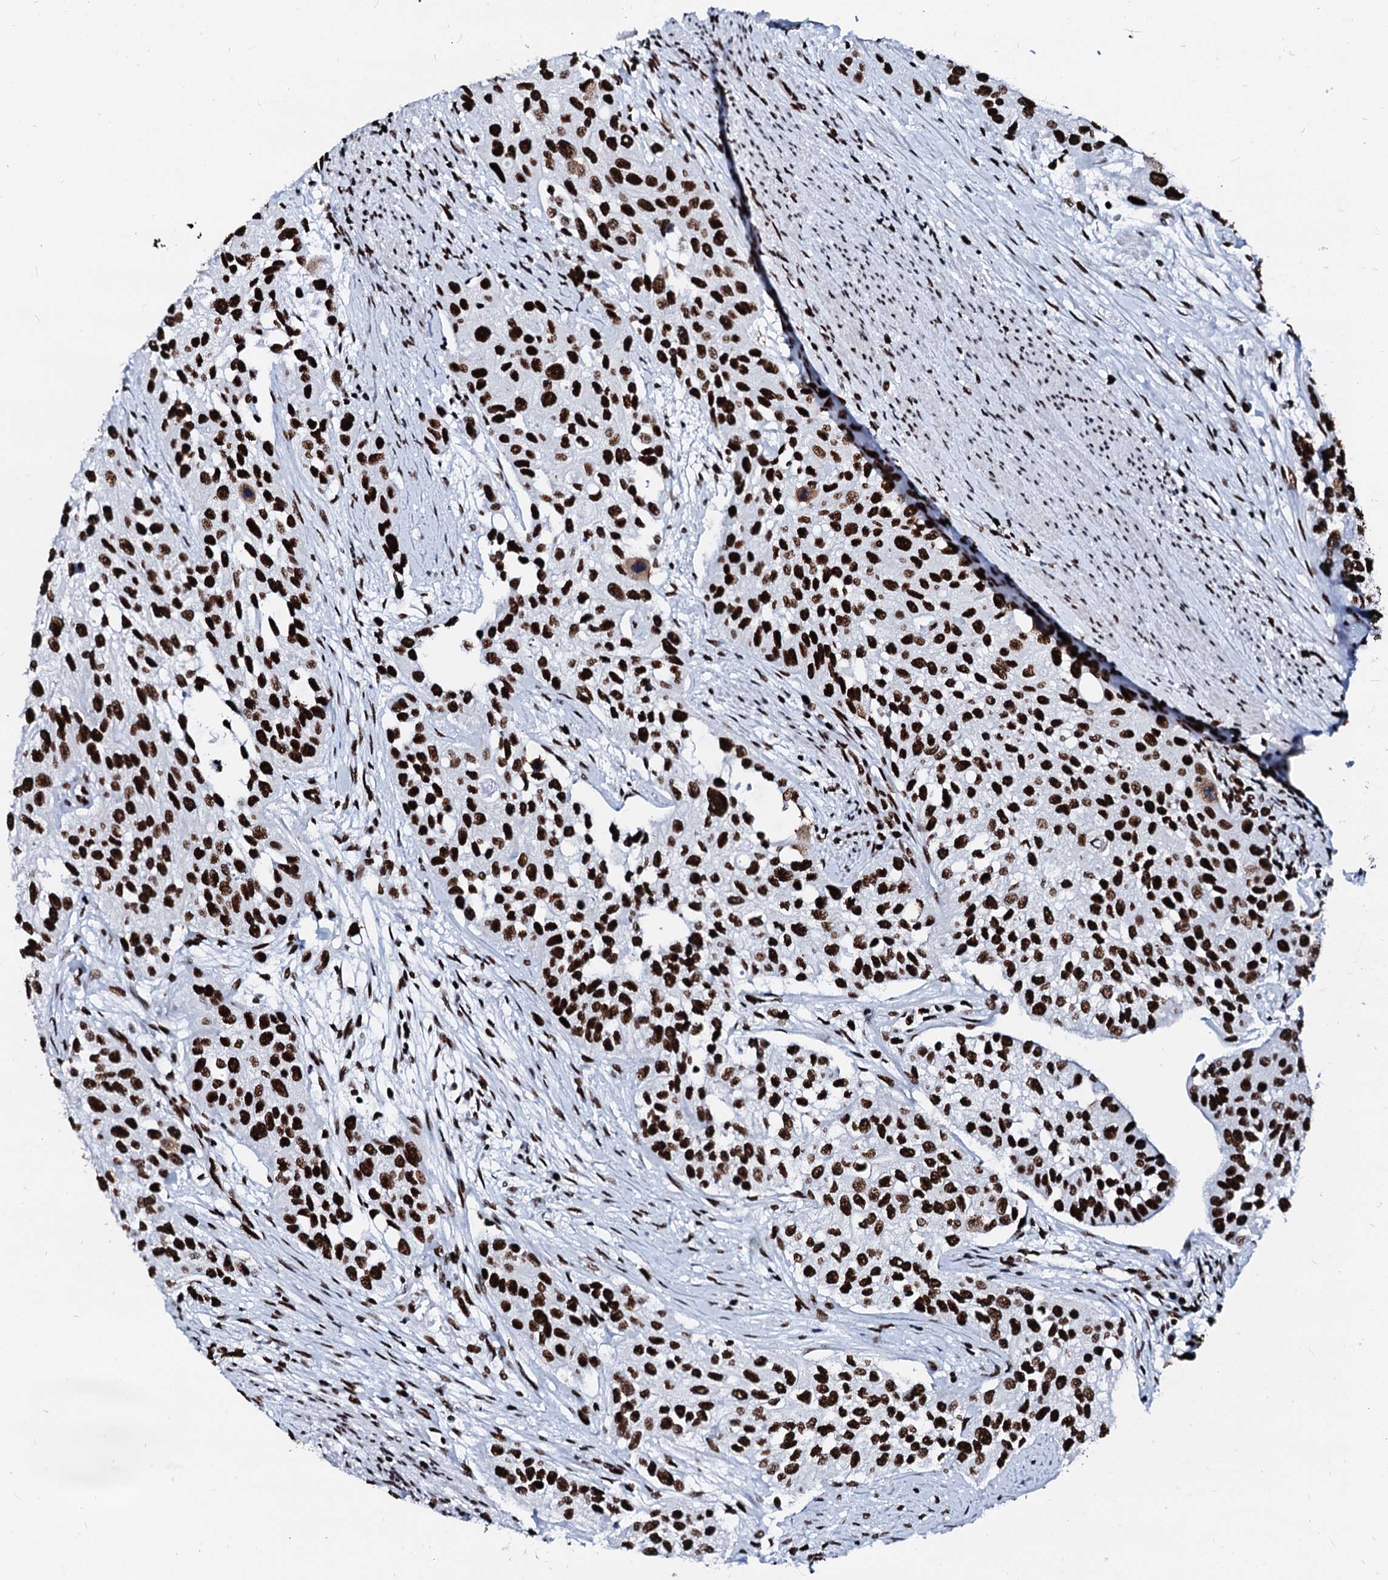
{"staining": {"intensity": "strong", "quantity": ">75%", "location": "nuclear"}, "tissue": "urothelial cancer", "cell_type": "Tumor cells", "image_type": "cancer", "snomed": [{"axis": "morphology", "description": "Normal tissue, NOS"}, {"axis": "morphology", "description": "Urothelial carcinoma, High grade"}, {"axis": "topography", "description": "Vascular tissue"}, {"axis": "topography", "description": "Urinary bladder"}], "caption": "Protein expression analysis of urothelial cancer displays strong nuclear positivity in approximately >75% of tumor cells.", "gene": "RALY", "patient": {"sex": "female", "age": 56}}